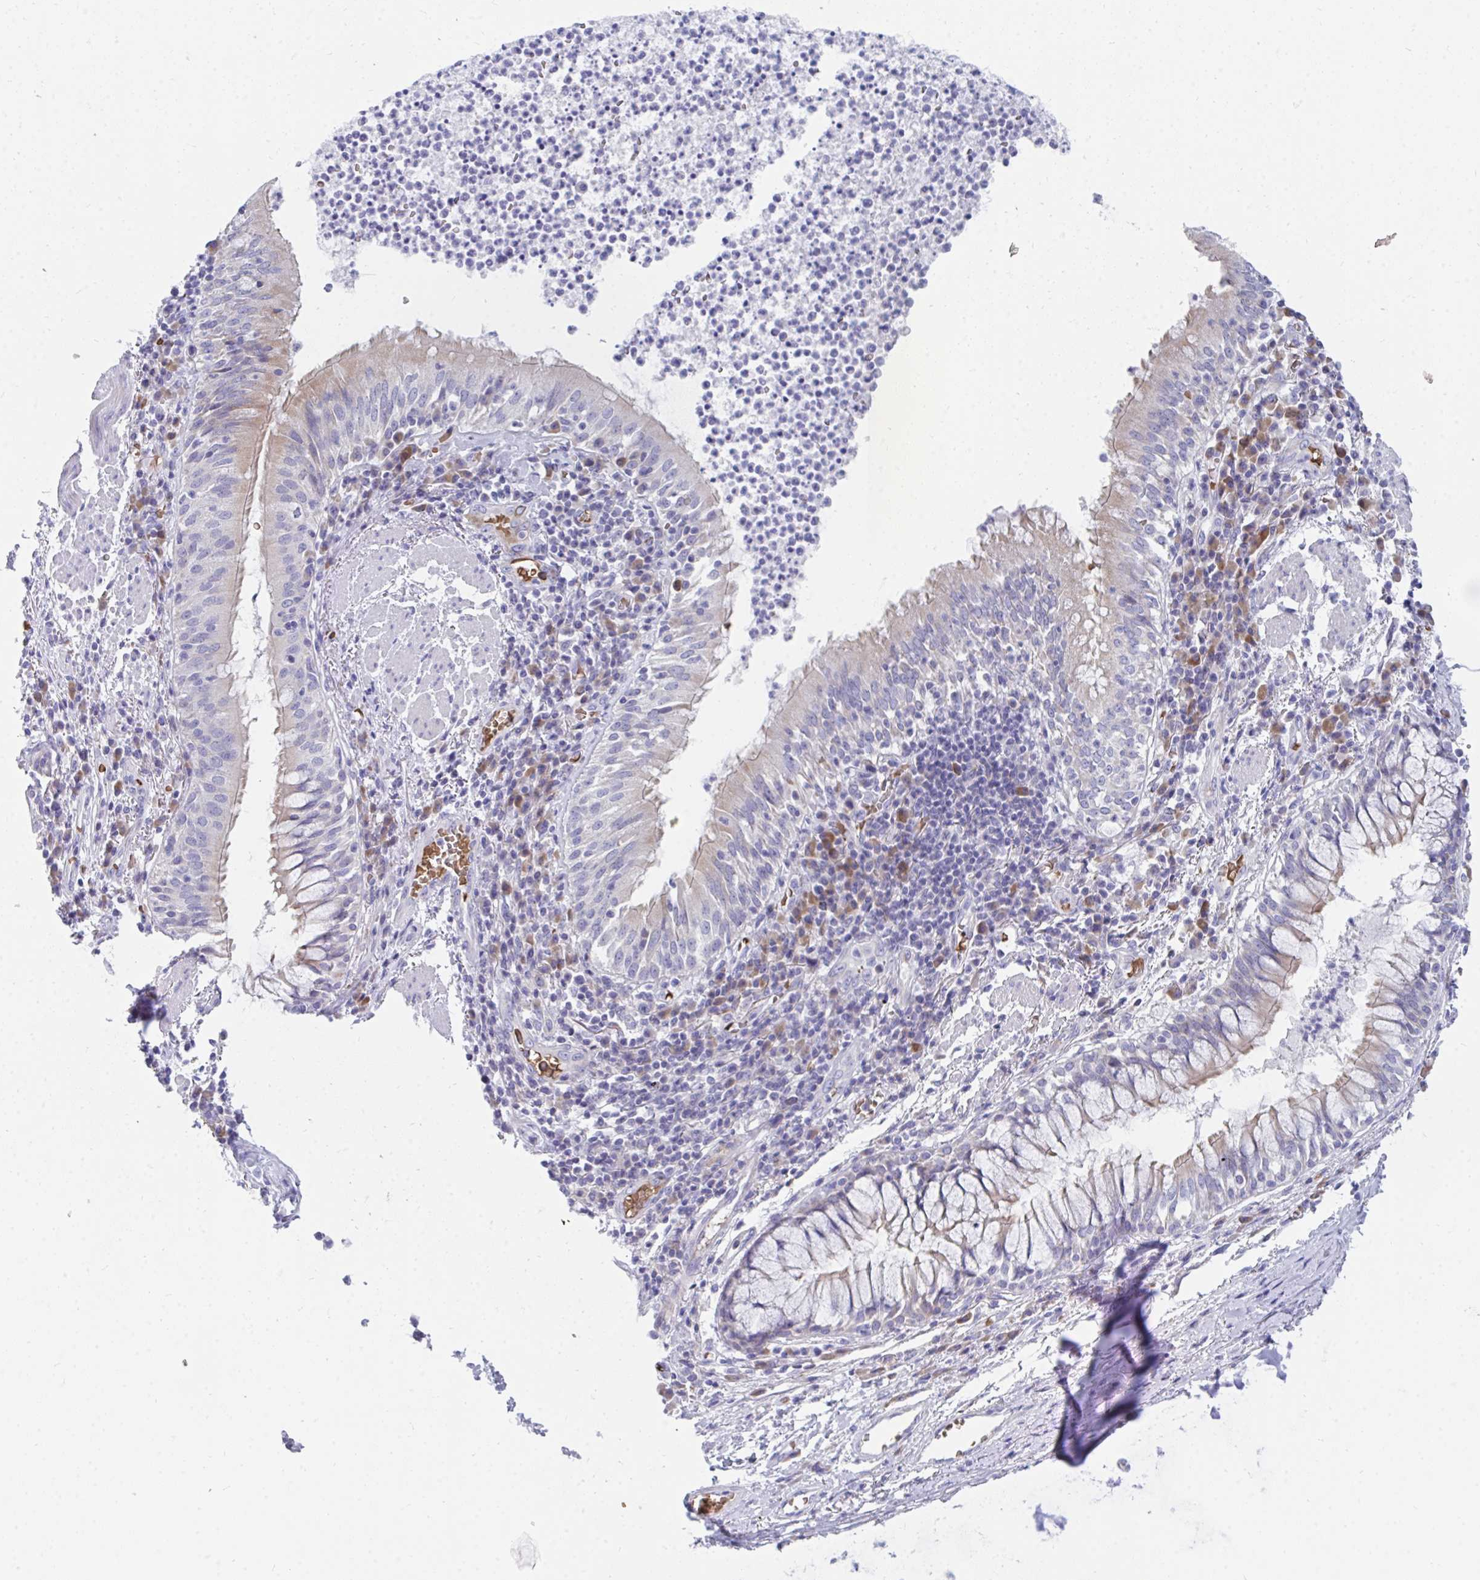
{"staining": {"intensity": "moderate", "quantity": "25%-75%", "location": "cytoplasmic/membranous"}, "tissue": "bronchus", "cell_type": "Respiratory epithelial cells", "image_type": "normal", "snomed": [{"axis": "morphology", "description": "Normal tissue, NOS"}, {"axis": "topography", "description": "Lymph node"}, {"axis": "topography", "description": "Bronchus"}], "caption": "Immunohistochemical staining of unremarkable bronchus demonstrates moderate cytoplasmic/membranous protein positivity in about 25%-75% of respiratory epithelial cells. Nuclei are stained in blue.", "gene": "MROH2B", "patient": {"sex": "male", "age": 56}}